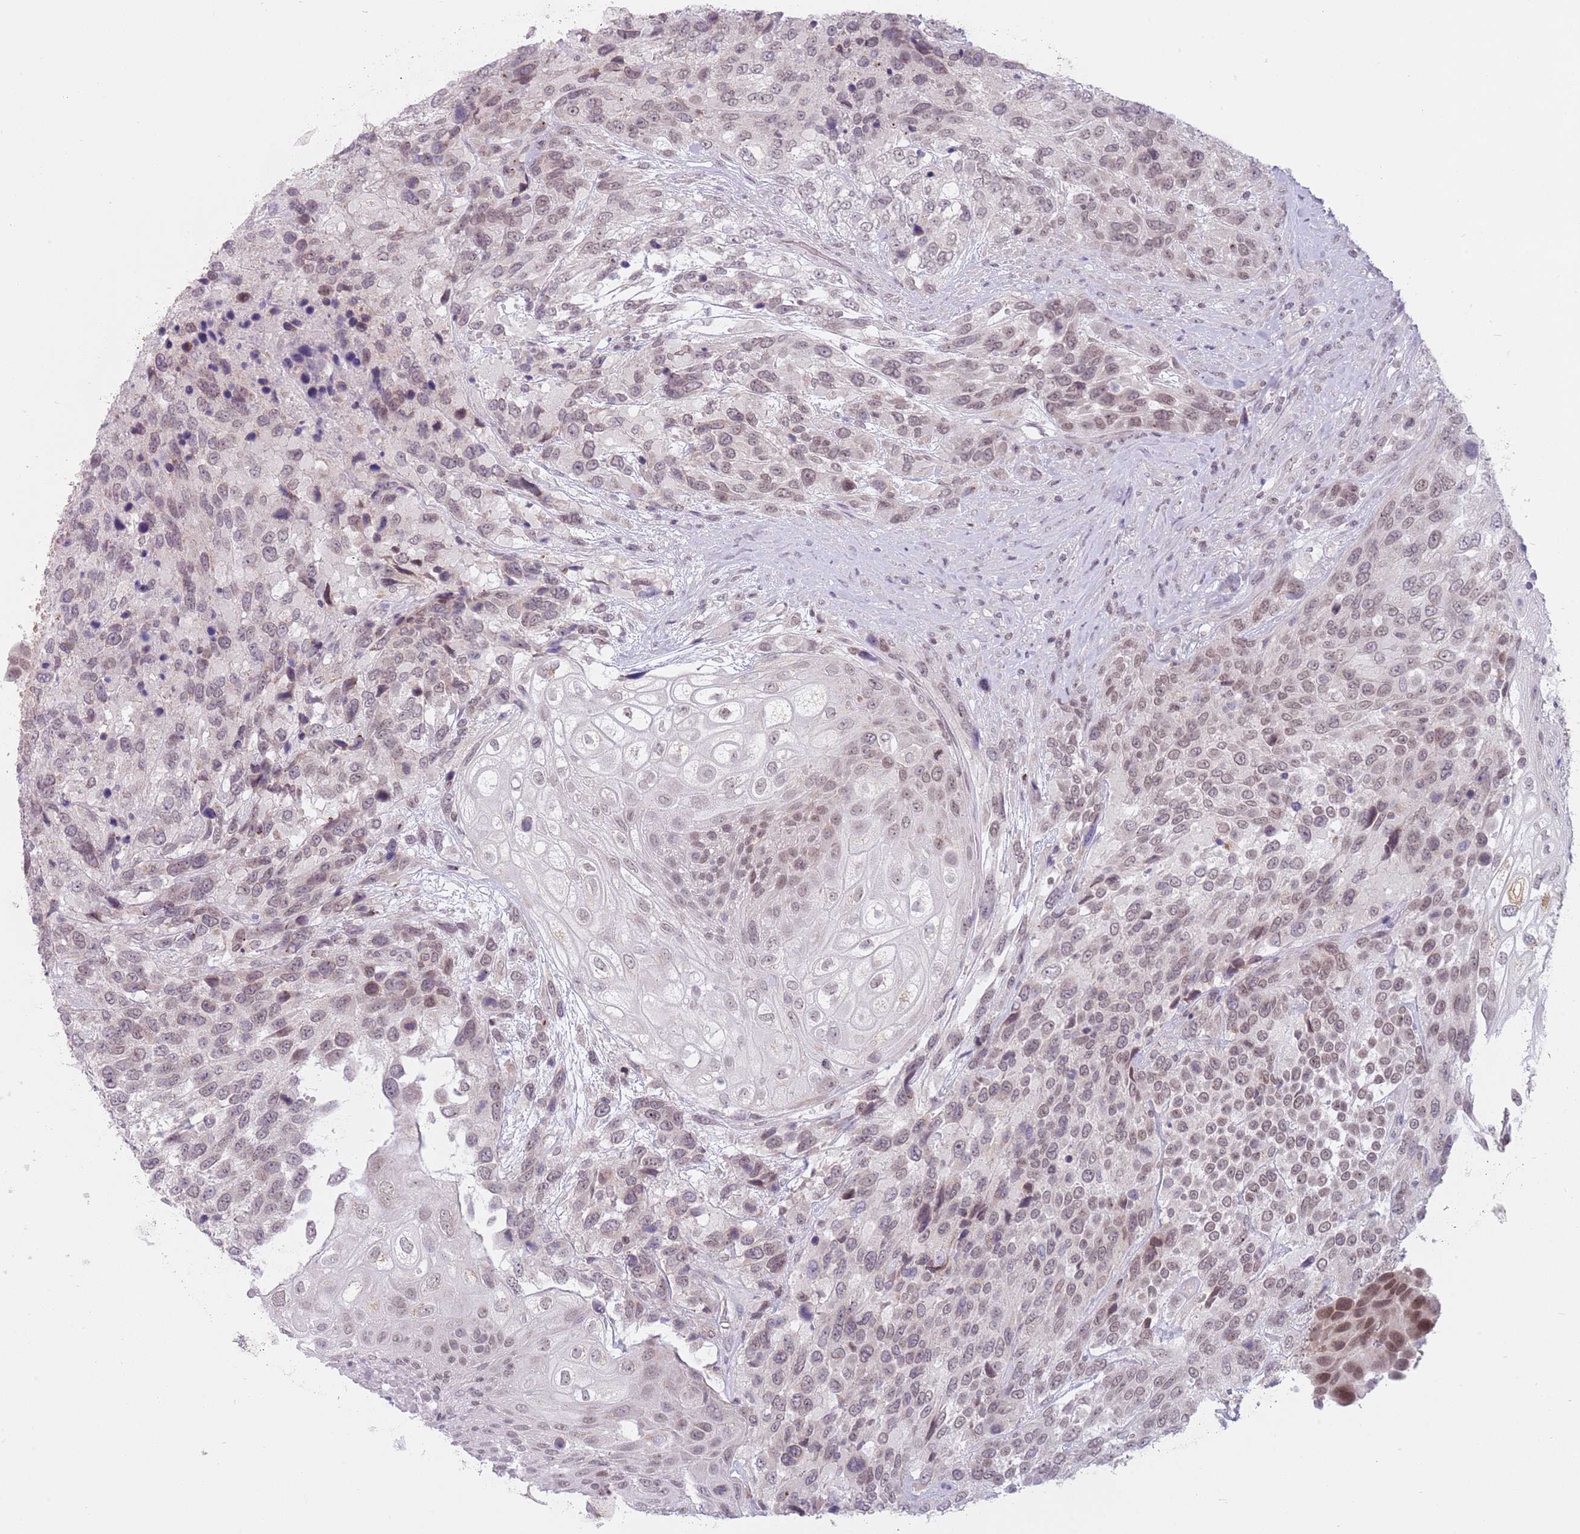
{"staining": {"intensity": "weak", "quantity": "25%-75%", "location": "nuclear"}, "tissue": "urothelial cancer", "cell_type": "Tumor cells", "image_type": "cancer", "snomed": [{"axis": "morphology", "description": "Urothelial carcinoma, High grade"}, {"axis": "topography", "description": "Urinary bladder"}], "caption": "Tumor cells show low levels of weak nuclear staining in about 25%-75% of cells in human urothelial carcinoma (high-grade).", "gene": "ZNF574", "patient": {"sex": "female", "age": 70}}